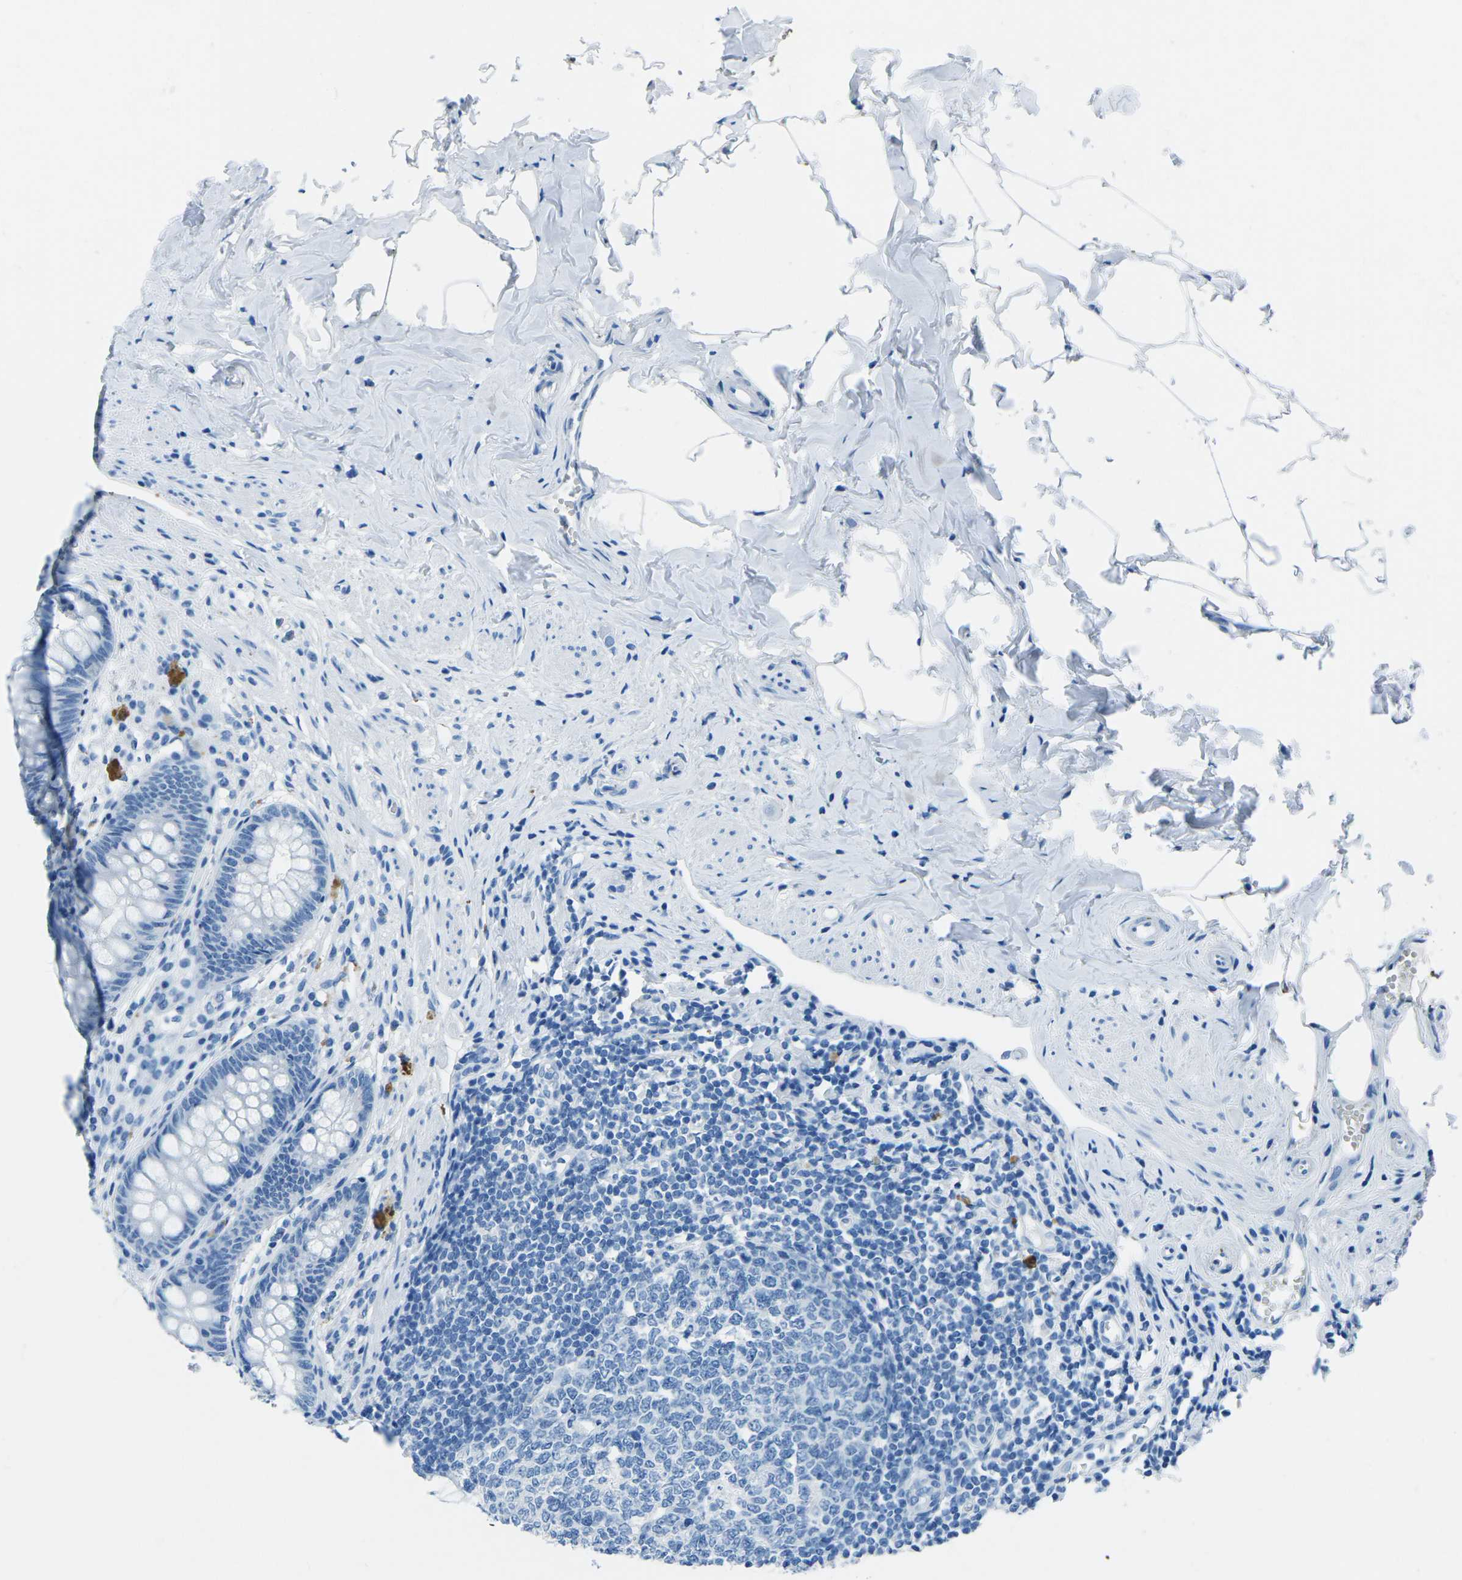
{"staining": {"intensity": "negative", "quantity": "none", "location": "none"}, "tissue": "appendix", "cell_type": "Glandular cells", "image_type": "normal", "snomed": [{"axis": "morphology", "description": "Normal tissue, NOS"}, {"axis": "topography", "description": "Appendix"}], "caption": "Human appendix stained for a protein using immunohistochemistry (IHC) demonstrates no expression in glandular cells.", "gene": "MYH8", "patient": {"sex": "male", "age": 56}}